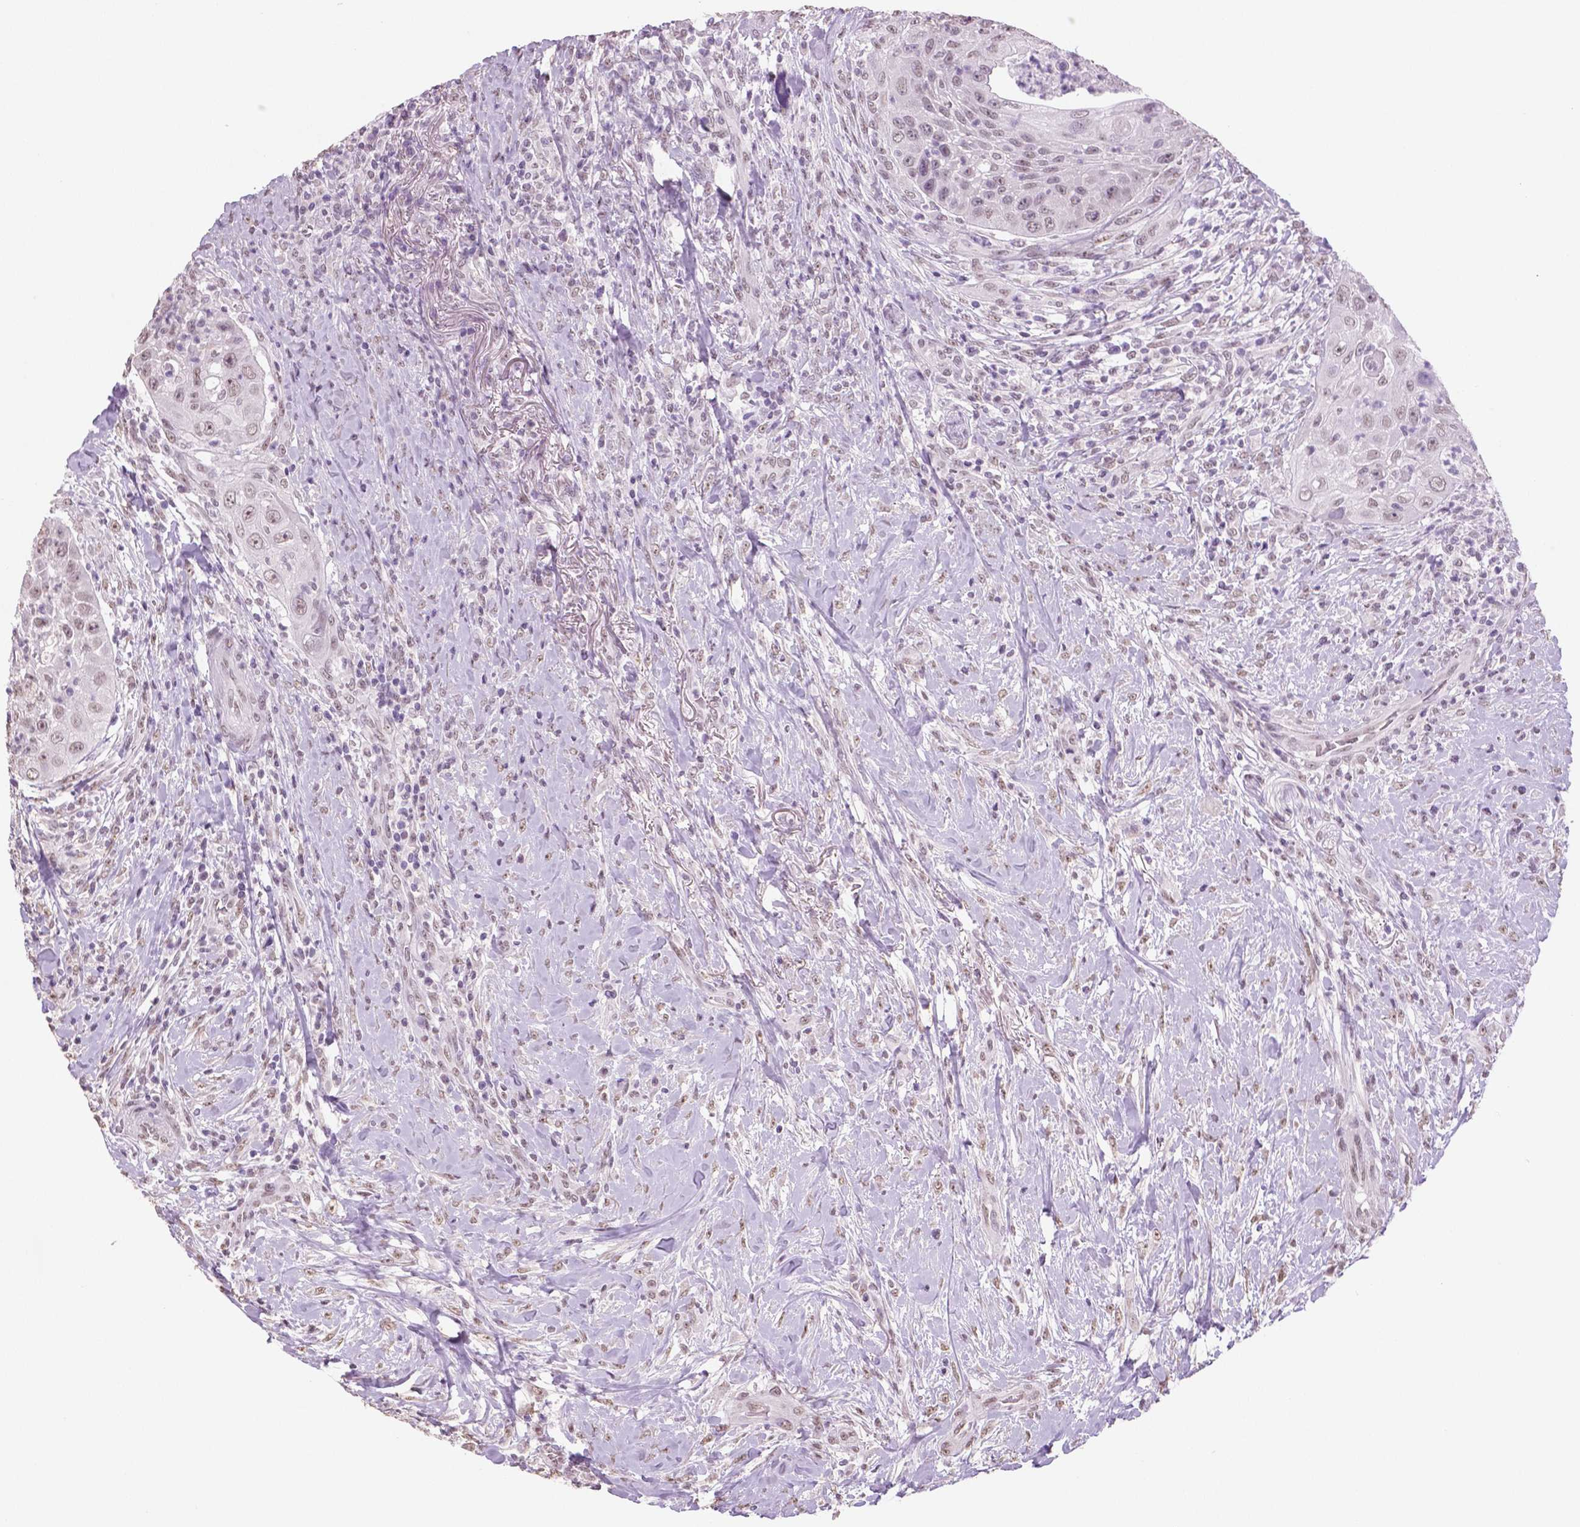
{"staining": {"intensity": "weak", "quantity": "<25%", "location": "nuclear"}, "tissue": "head and neck cancer", "cell_type": "Tumor cells", "image_type": "cancer", "snomed": [{"axis": "morphology", "description": "Squamous cell carcinoma, NOS"}, {"axis": "topography", "description": "Head-Neck"}], "caption": "Immunohistochemistry (IHC) of head and neck cancer (squamous cell carcinoma) displays no staining in tumor cells.", "gene": "IGF2BP1", "patient": {"sex": "male", "age": 69}}